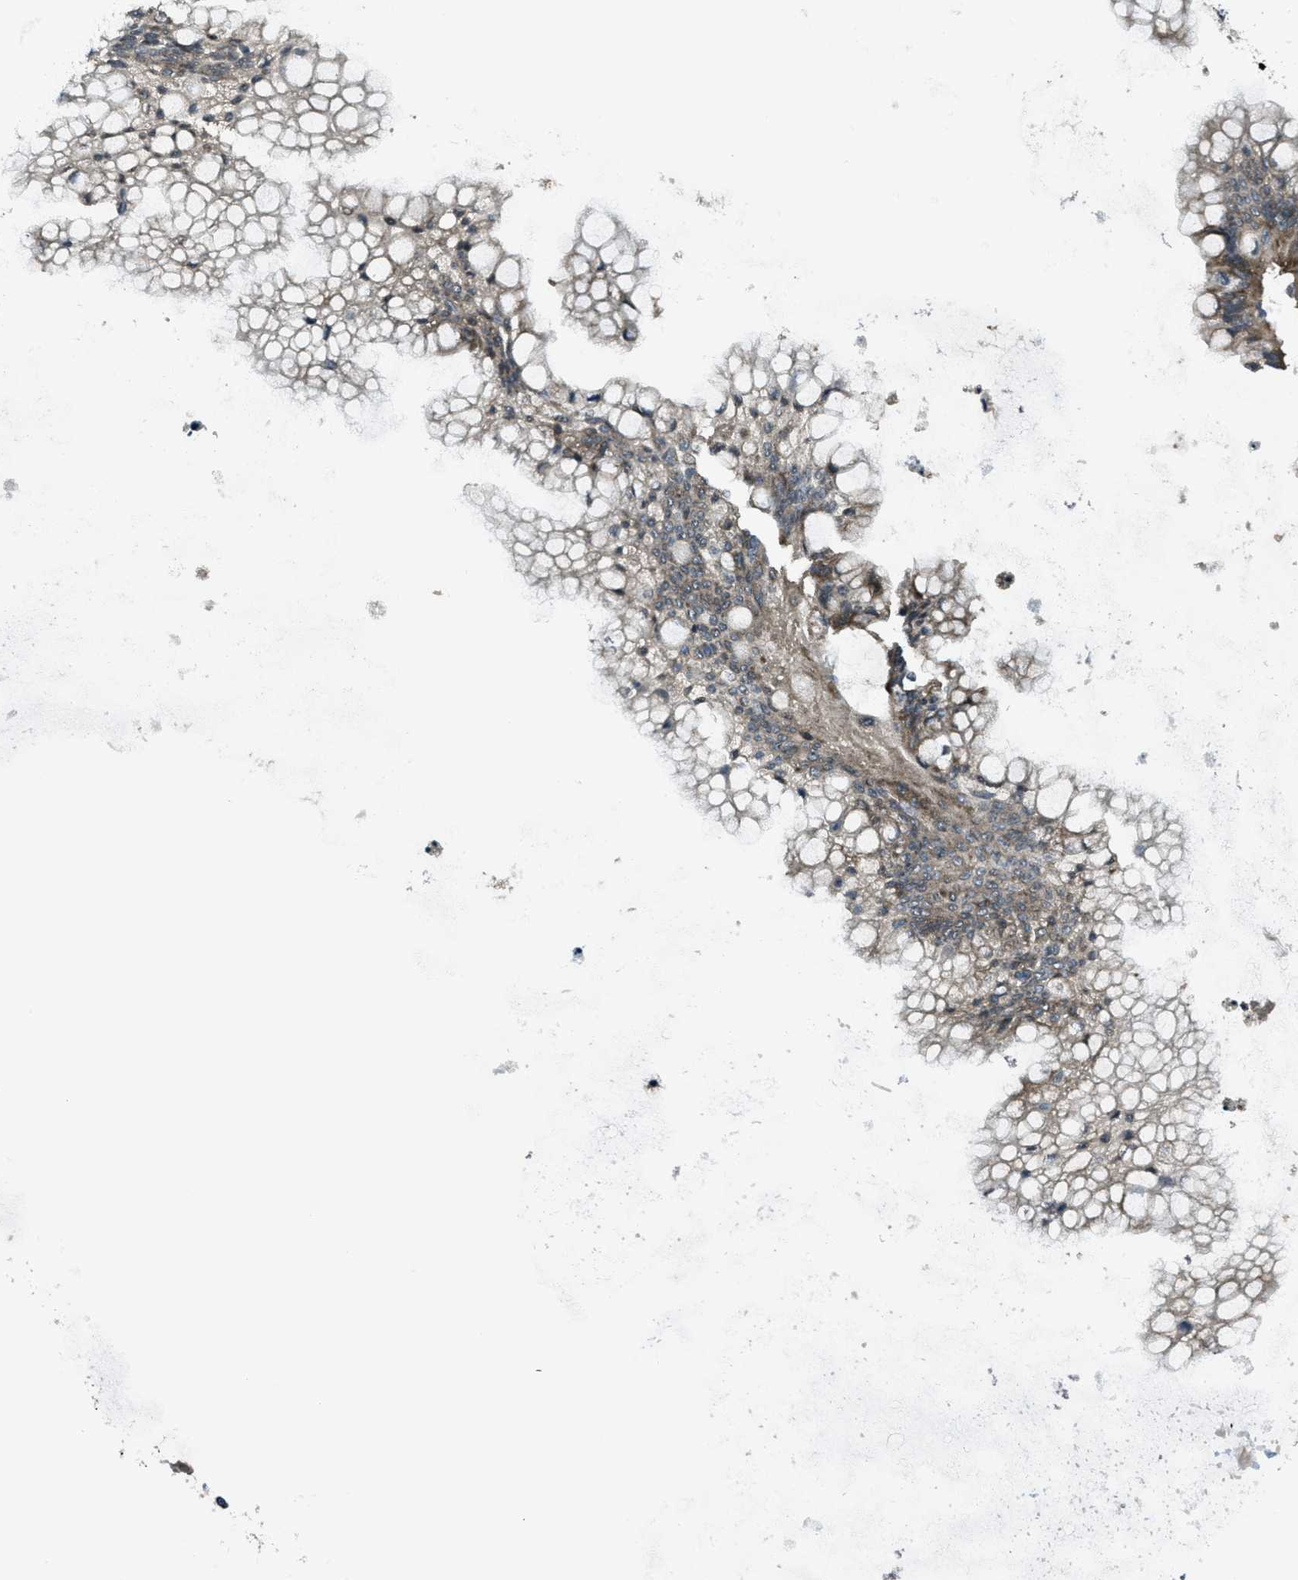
{"staining": {"intensity": "moderate", "quantity": "25%-75%", "location": "cytoplasmic/membranous"}, "tissue": "ovarian cancer", "cell_type": "Tumor cells", "image_type": "cancer", "snomed": [{"axis": "morphology", "description": "Cystadenocarcinoma, mucinous, NOS"}, {"axis": "topography", "description": "Ovary"}], "caption": "IHC of ovarian cancer displays medium levels of moderate cytoplasmic/membranous positivity in about 25%-75% of tumor cells. (DAB IHC with brightfield microscopy, high magnification).", "gene": "ASAP2", "patient": {"sex": "female", "age": 57}}